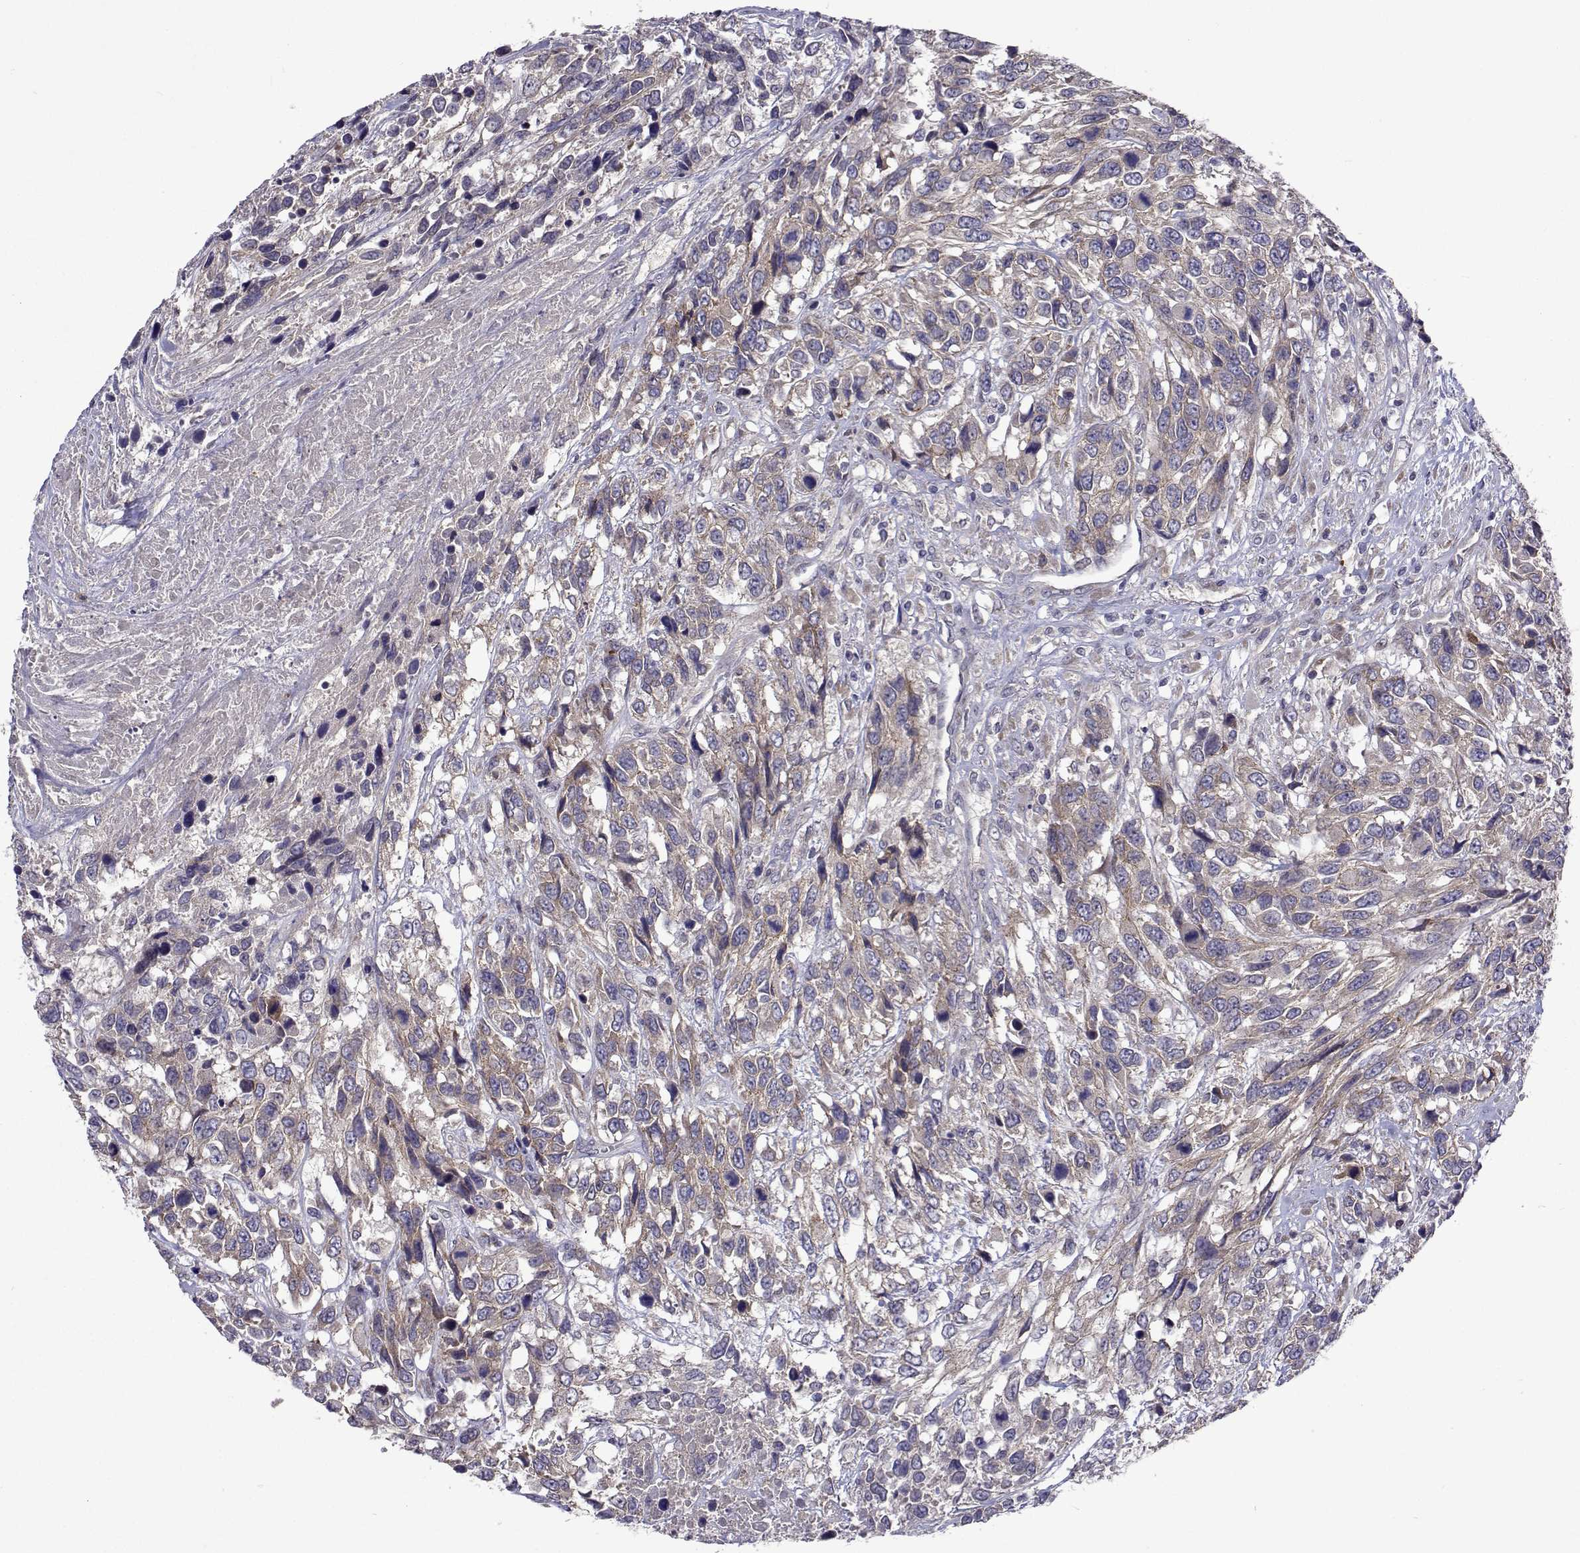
{"staining": {"intensity": "weak", "quantity": "25%-75%", "location": "cytoplasmic/membranous"}, "tissue": "urothelial cancer", "cell_type": "Tumor cells", "image_type": "cancer", "snomed": [{"axis": "morphology", "description": "Urothelial carcinoma, High grade"}, {"axis": "topography", "description": "Urinary bladder"}], "caption": "This is an image of IHC staining of high-grade urothelial carcinoma, which shows weak expression in the cytoplasmic/membranous of tumor cells.", "gene": "TARBP2", "patient": {"sex": "female", "age": 70}}